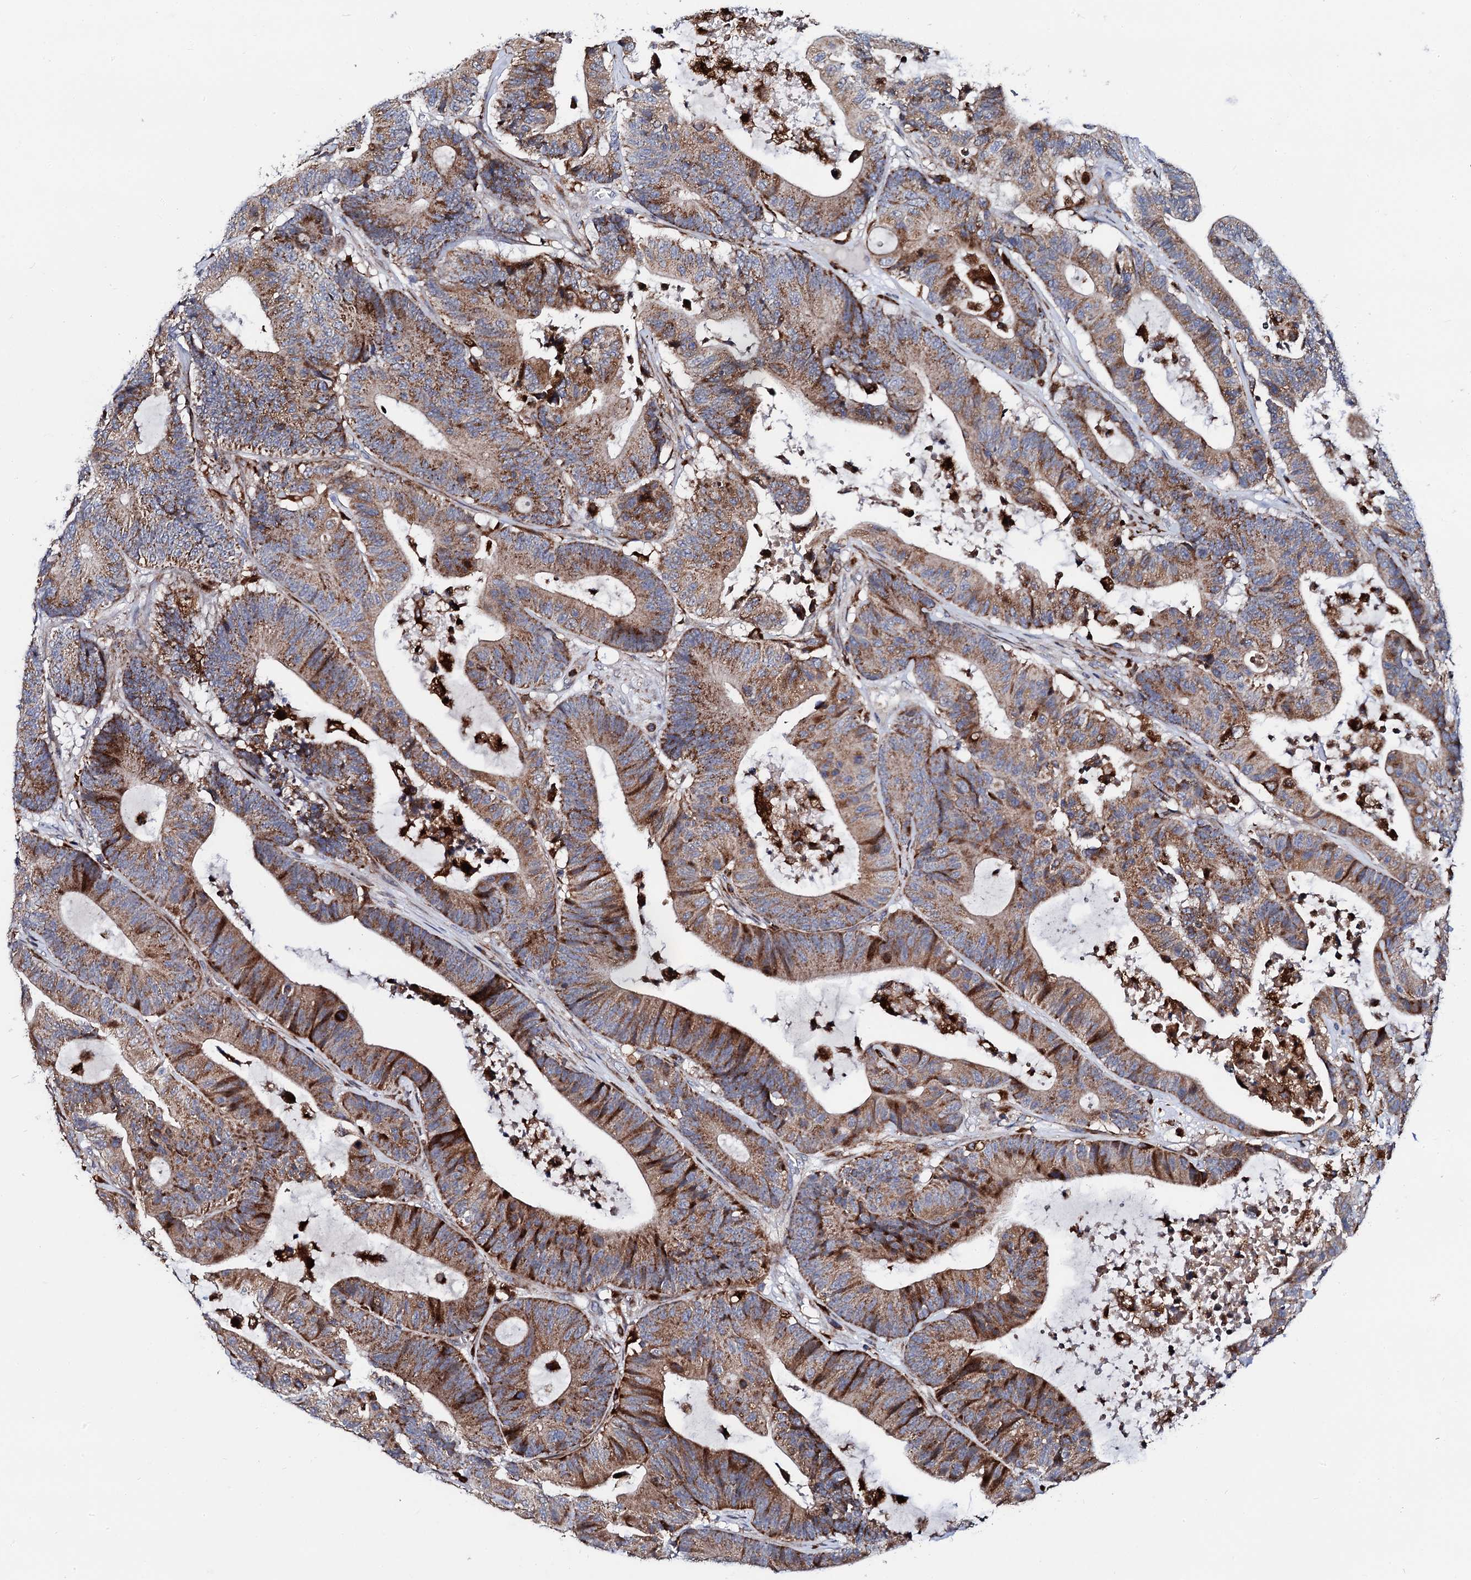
{"staining": {"intensity": "moderate", "quantity": ">75%", "location": "cytoplasmic/membranous"}, "tissue": "colorectal cancer", "cell_type": "Tumor cells", "image_type": "cancer", "snomed": [{"axis": "morphology", "description": "Adenocarcinoma, NOS"}, {"axis": "topography", "description": "Colon"}], "caption": "A high-resolution photomicrograph shows IHC staining of adenocarcinoma (colorectal), which reveals moderate cytoplasmic/membranous staining in approximately >75% of tumor cells.", "gene": "TCIRG1", "patient": {"sex": "female", "age": 84}}